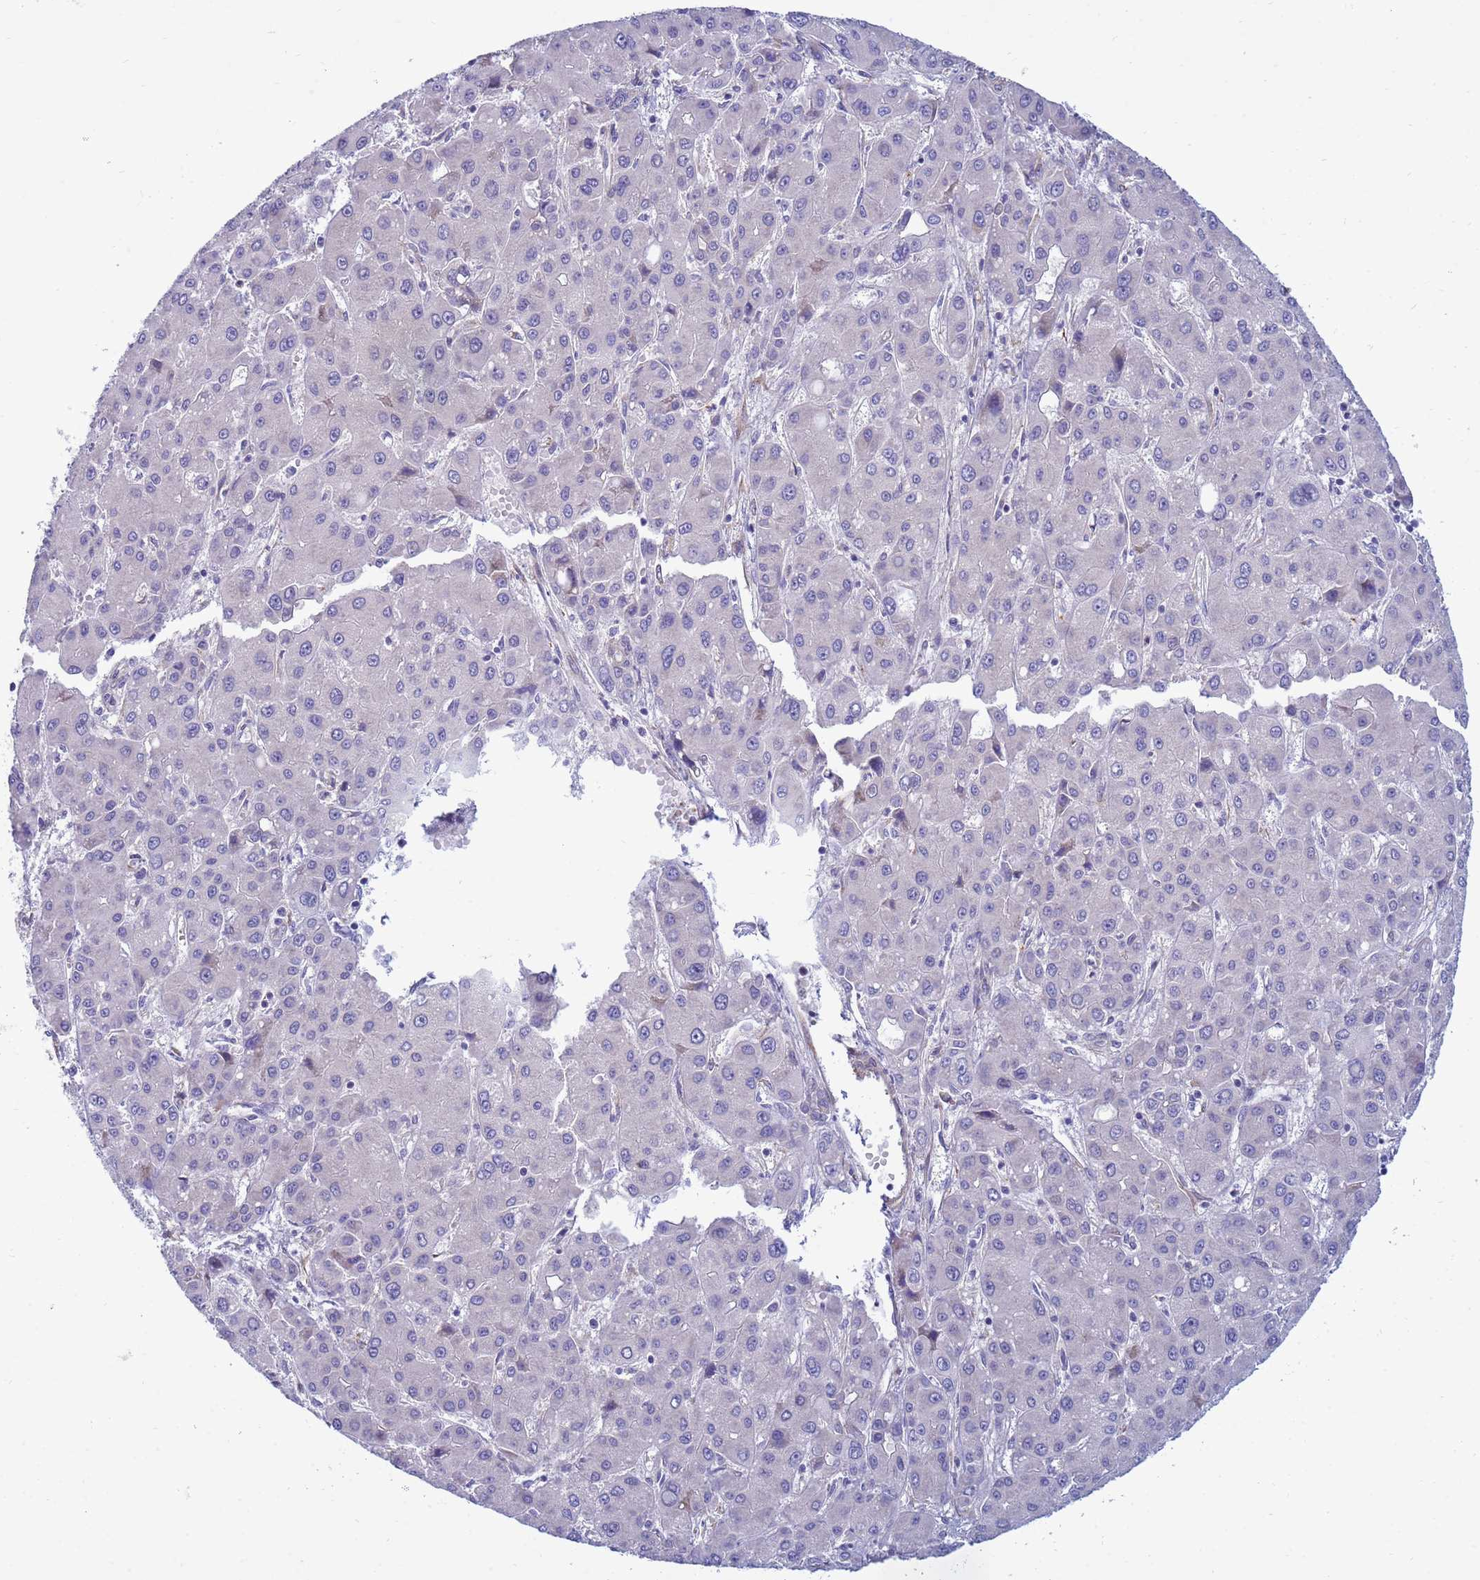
{"staining": {"intensity": "negative", "quantity": "none", "location": "none"}, "tissue": "liver cancer", "cell_type": "Tumor cells", "image_type": "cancer", "snomed": [{"axis": "morphology", "description": "Carcinoma, Hepatocellular, NOS"}, {"axis": "topography", "description": "Liver"}], "caption": "A micrograph of liver hepatocellular carcinoma stained for a protein shows no brown staining in tumor cells.", "gene": "TRPC6", "patient": {"sex": "male", "age": 55}}